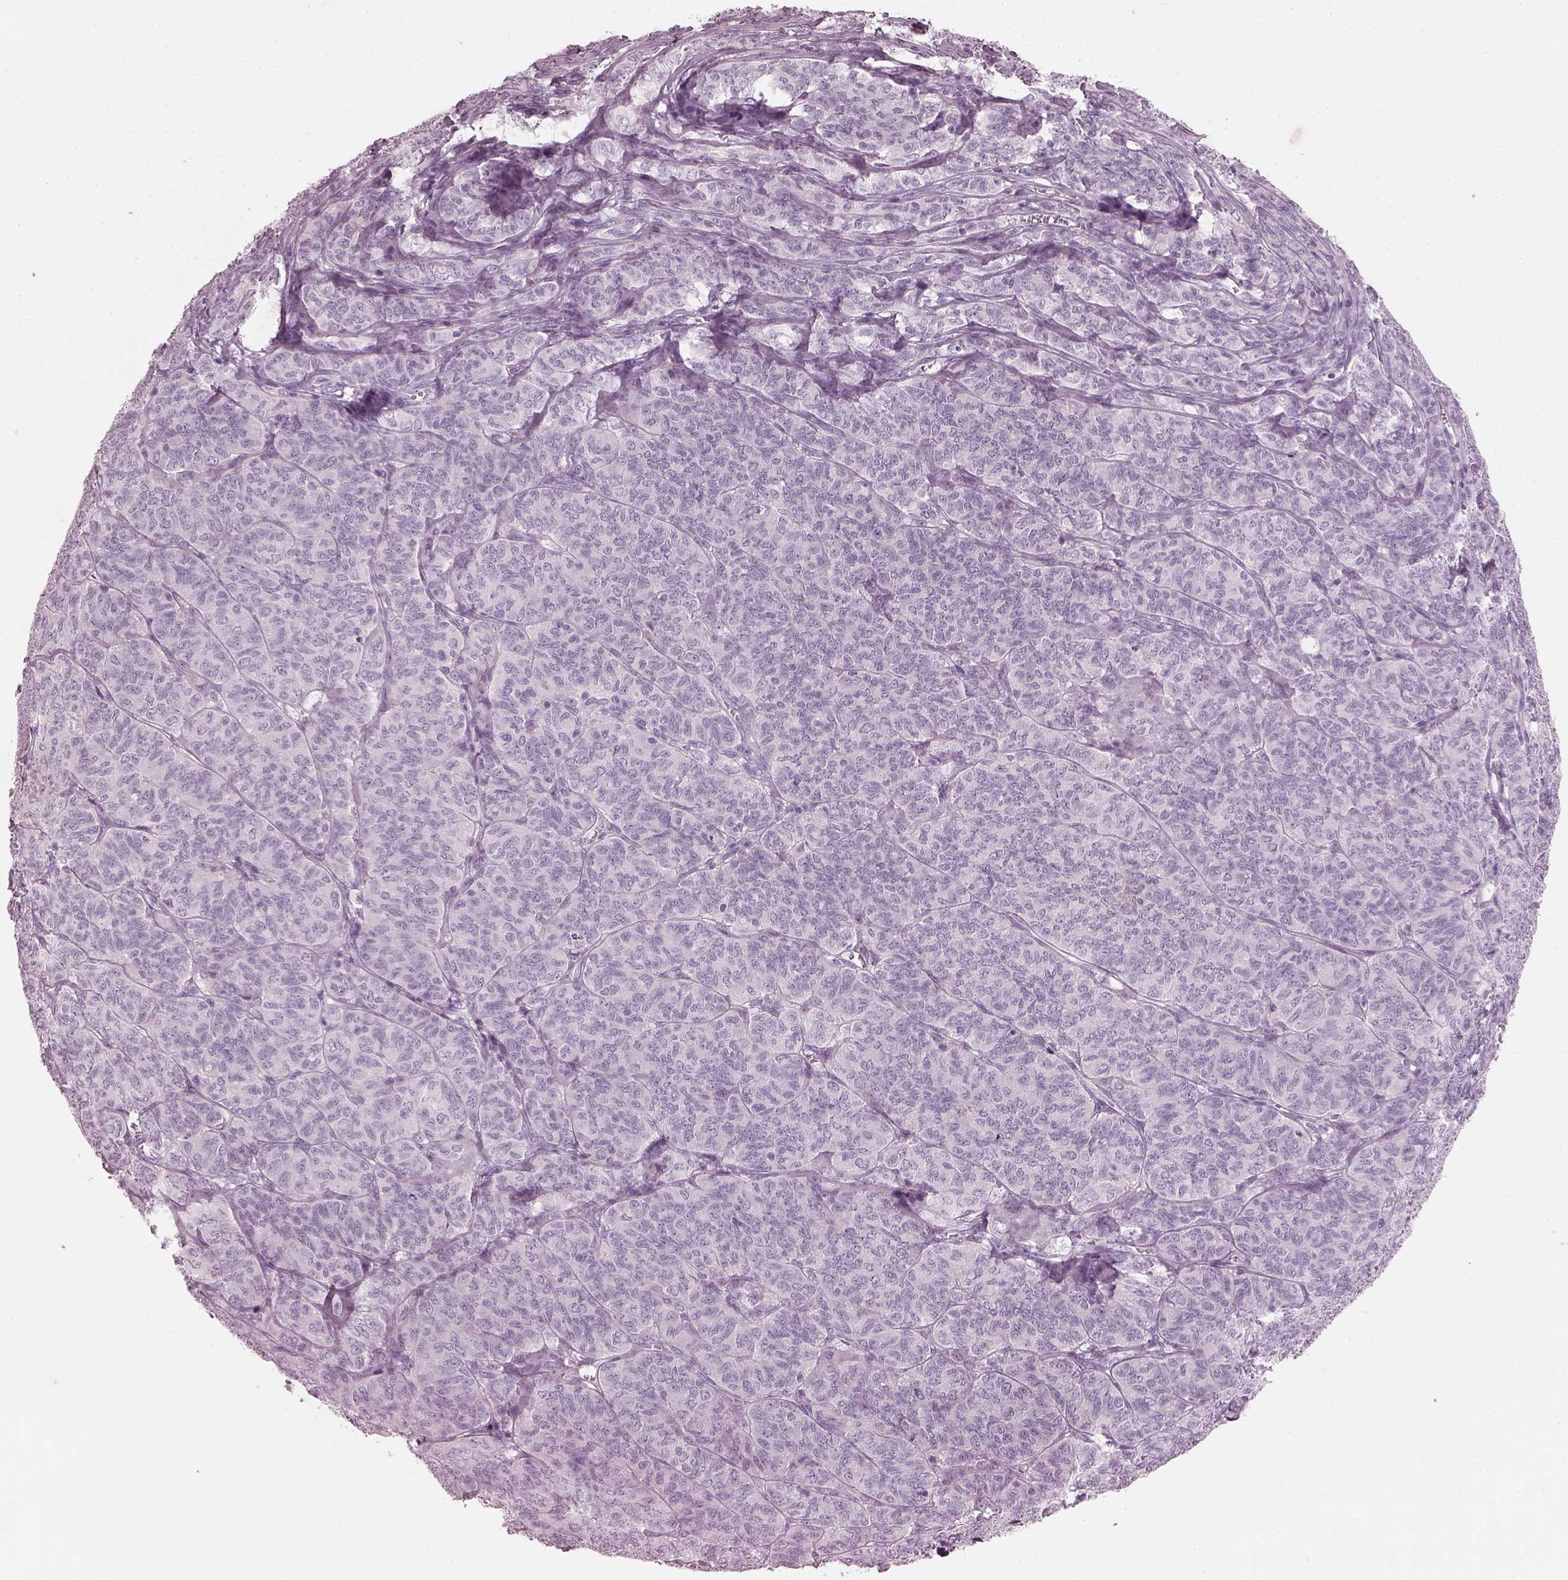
{"staining": {"intensity": "negative", "quantity": "none", "location": "none"}, "tissue": "ovarian cancer", "cell_type": "Tumor cells", "image_type": "cancer", "snomed": [{"axis": "morphology", "description": "Carcinoma, endometroid"}, {"axis": "topography", "description": "Ovary"}], "caption": "Tumor cells are negative for brown protein staining in ovarian endometroid carcinoma. The staining is performed using DAB (3,3'-diaminobenzidine) brown chromogen with nuclei counter-stained in using hematoxylin.", "gene": "HYDIN", "patient": {"sex": "female", "age": 80}}